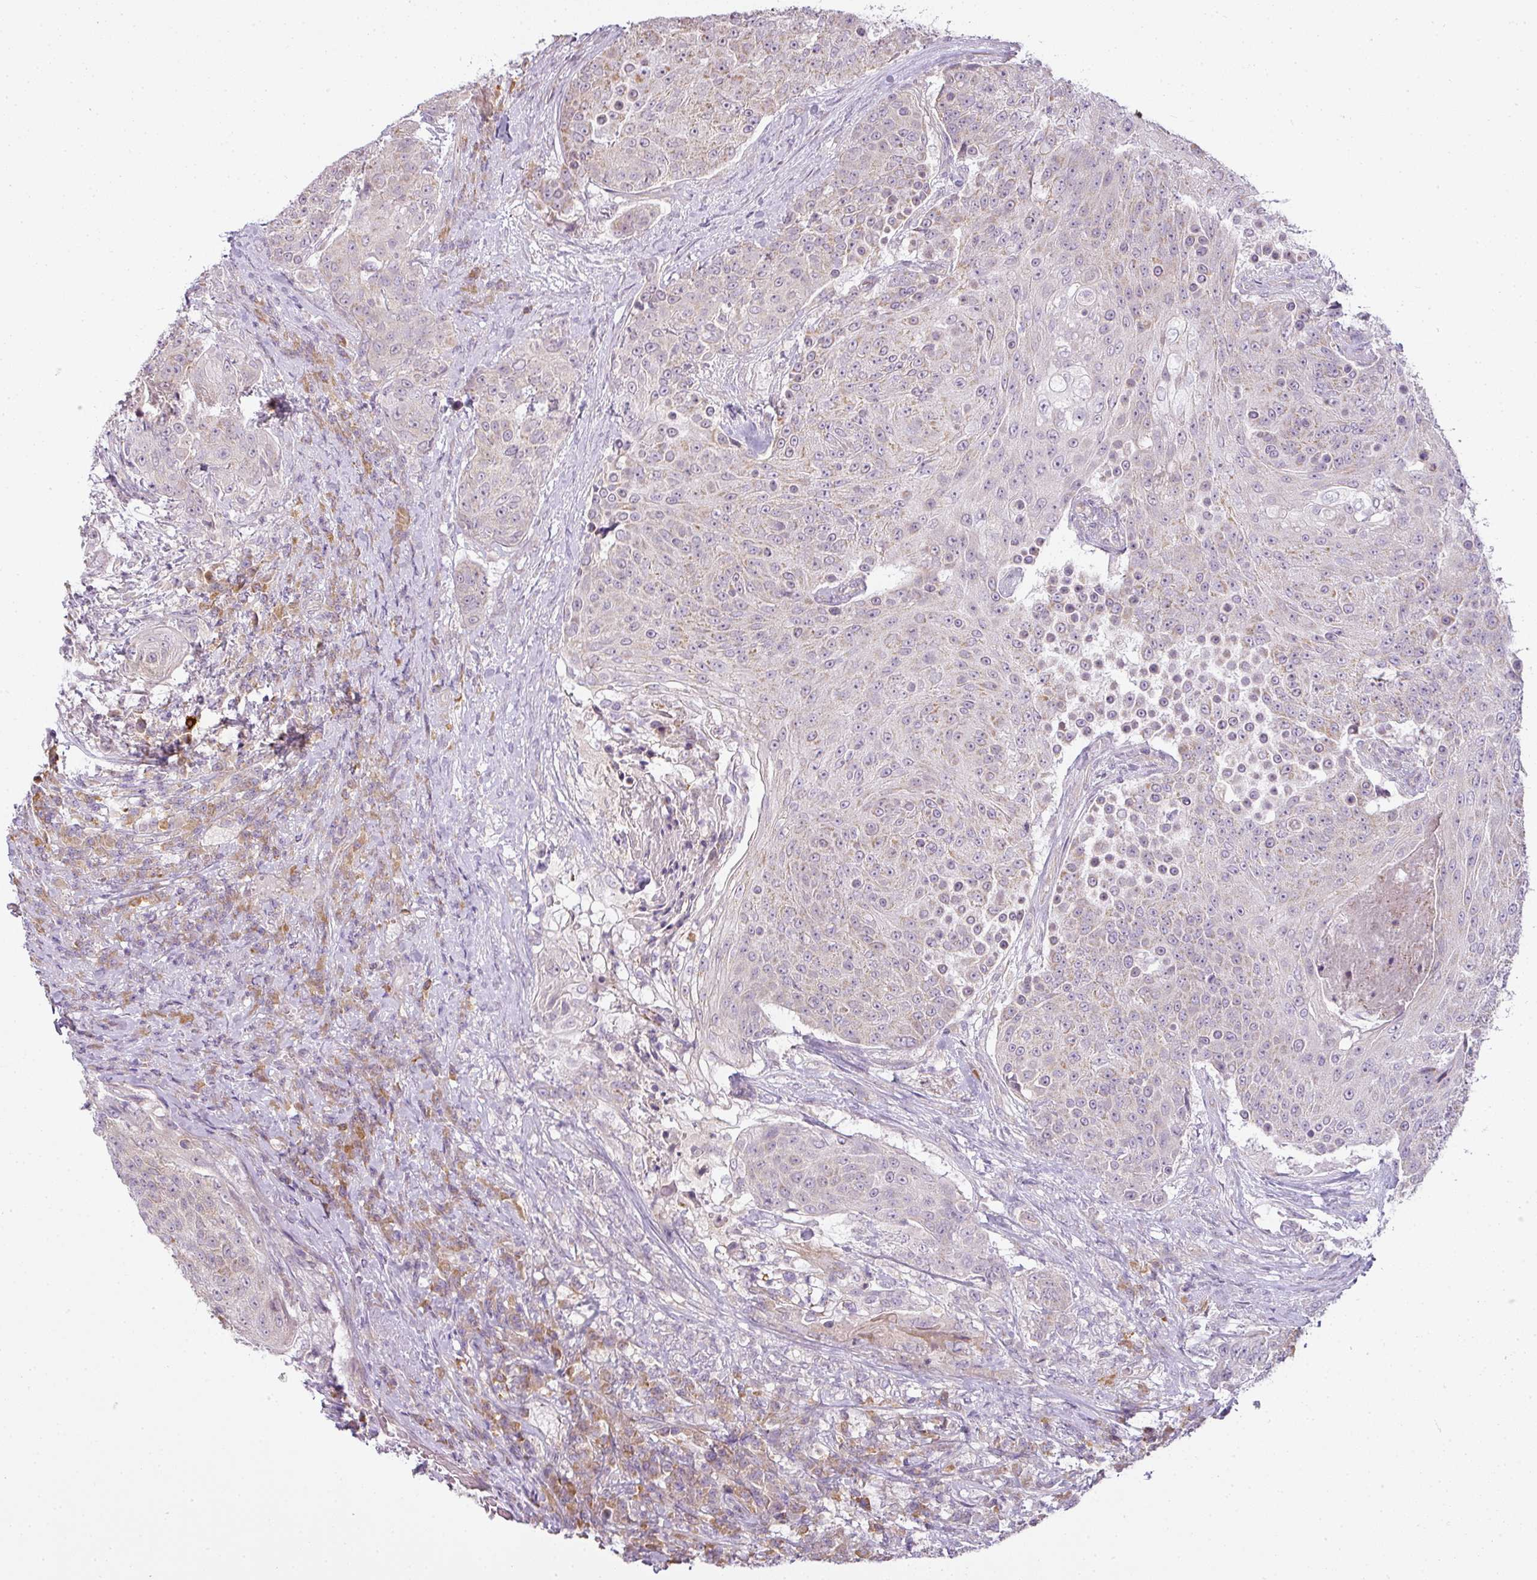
{"staining": {"intensity": "weak", "quantity": "<25%", "location": "cytoplasmic/membranous"}, "tissue": "urothelial cancer", "cell_type": "Tumor cells", "image_type": "cancer", "snomed": [{"axis": "morphology", "description": "Urothelial carcinoma, High grade"}, {"axis": "topography", "description": "Urinary bladder"}], "caption": "Image shows no protein expression in tumor cells of urothelial cancer tissue.", "gene": "LY75", "patient": {"sex": "female", "age": 63}}